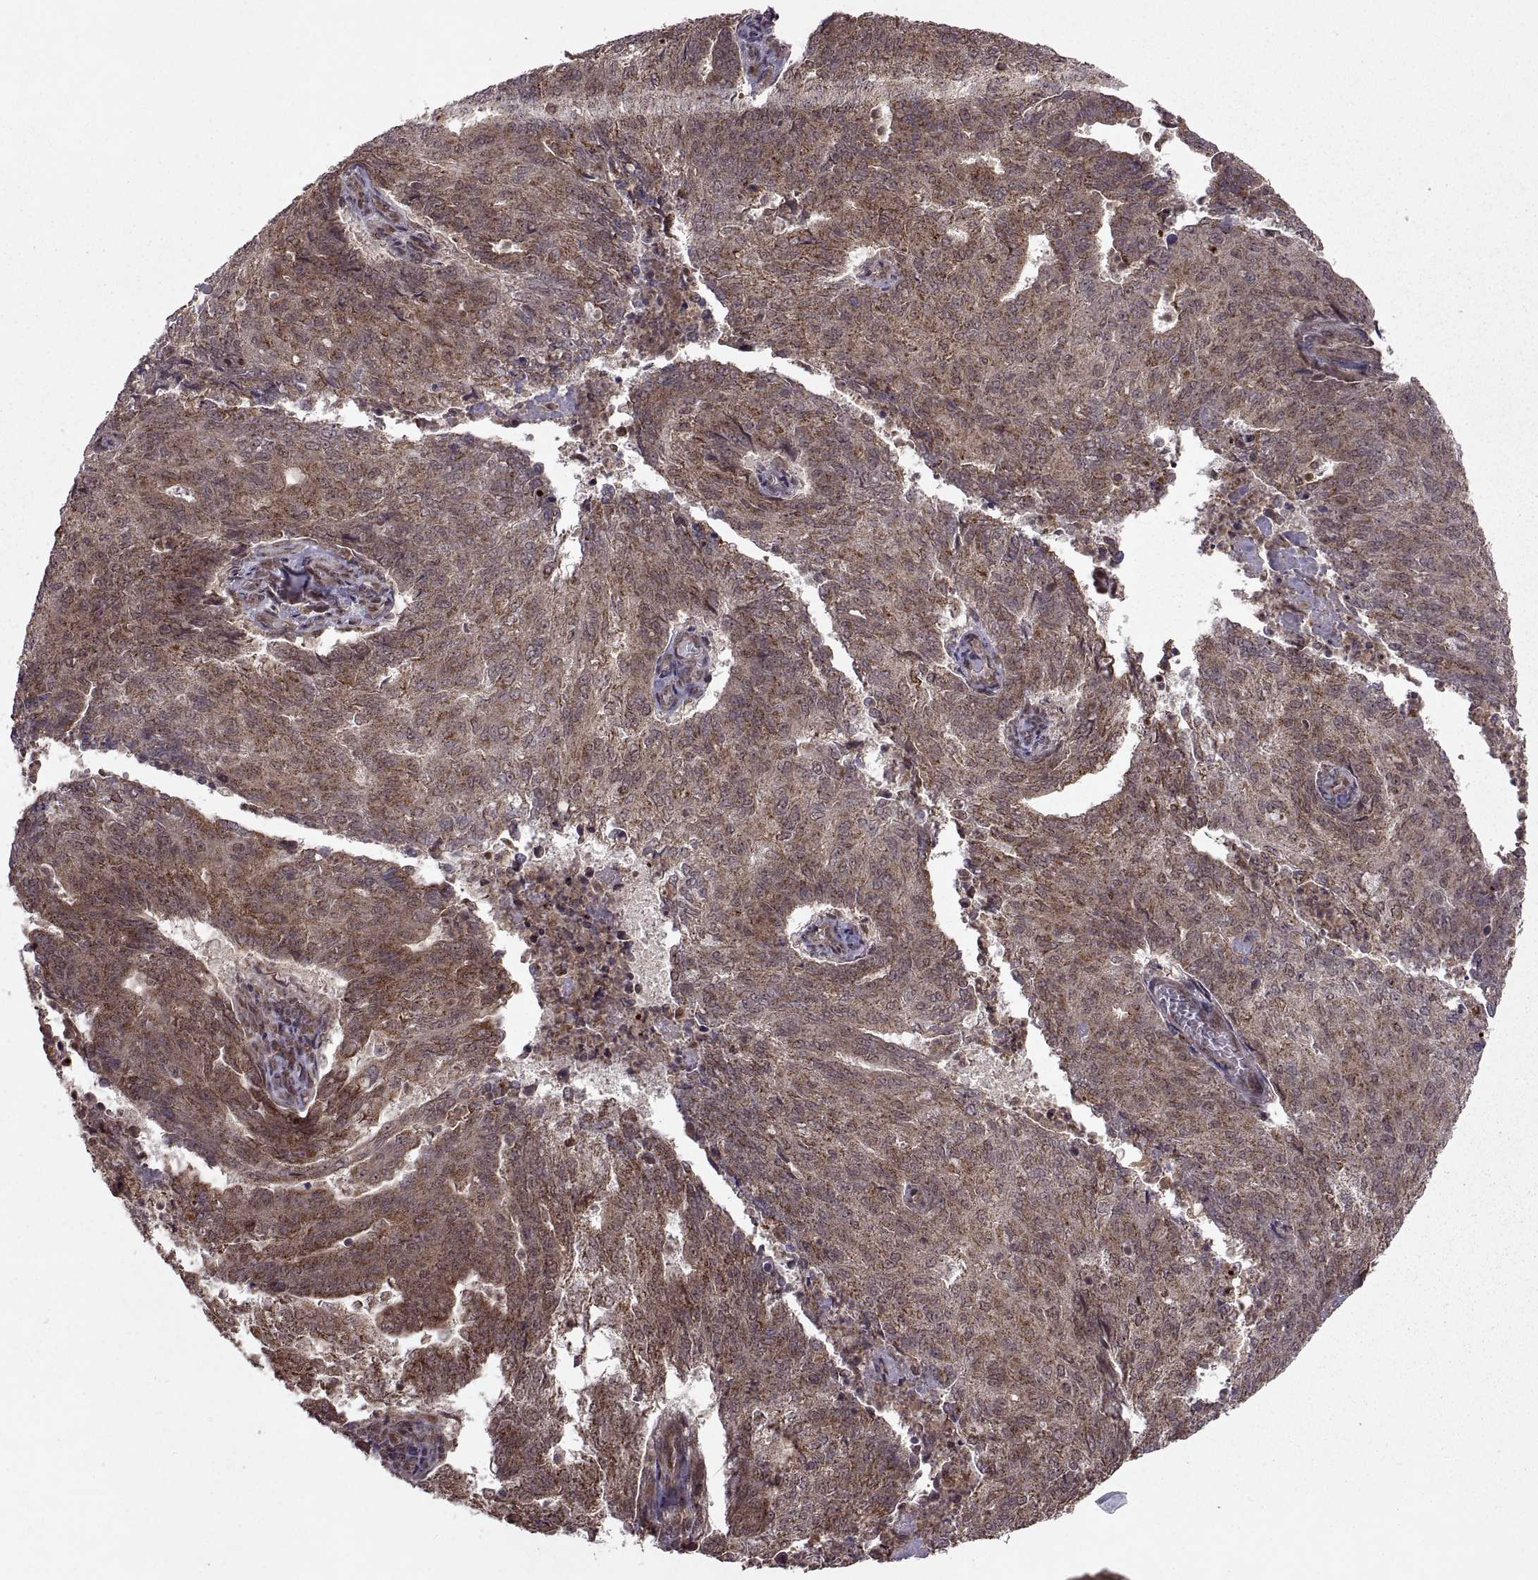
{"staining": {"intensity": "moderate", "quantity": ">75%", "location": "cytoplasmic/membranous"}, "tissue": "endometrial cancer", "cell_type": "Tumor cells", "image_type": "cancer", "snomed": [{"axis": "morphology", "description": "Adenocarcinoma, NOS"}, {"axis": "topography", "description": "Endometrium"}], "caption": "This histopathology image displays endometrial cancer stained with IHC to label a protein in brown. The cytoplasmic/membranous of tumor cells show moderate positivity for the protein. Nuclei are counter-stained blue.", "gene": "PTOV1", "patient": {"sex": "female", "age": 82}}